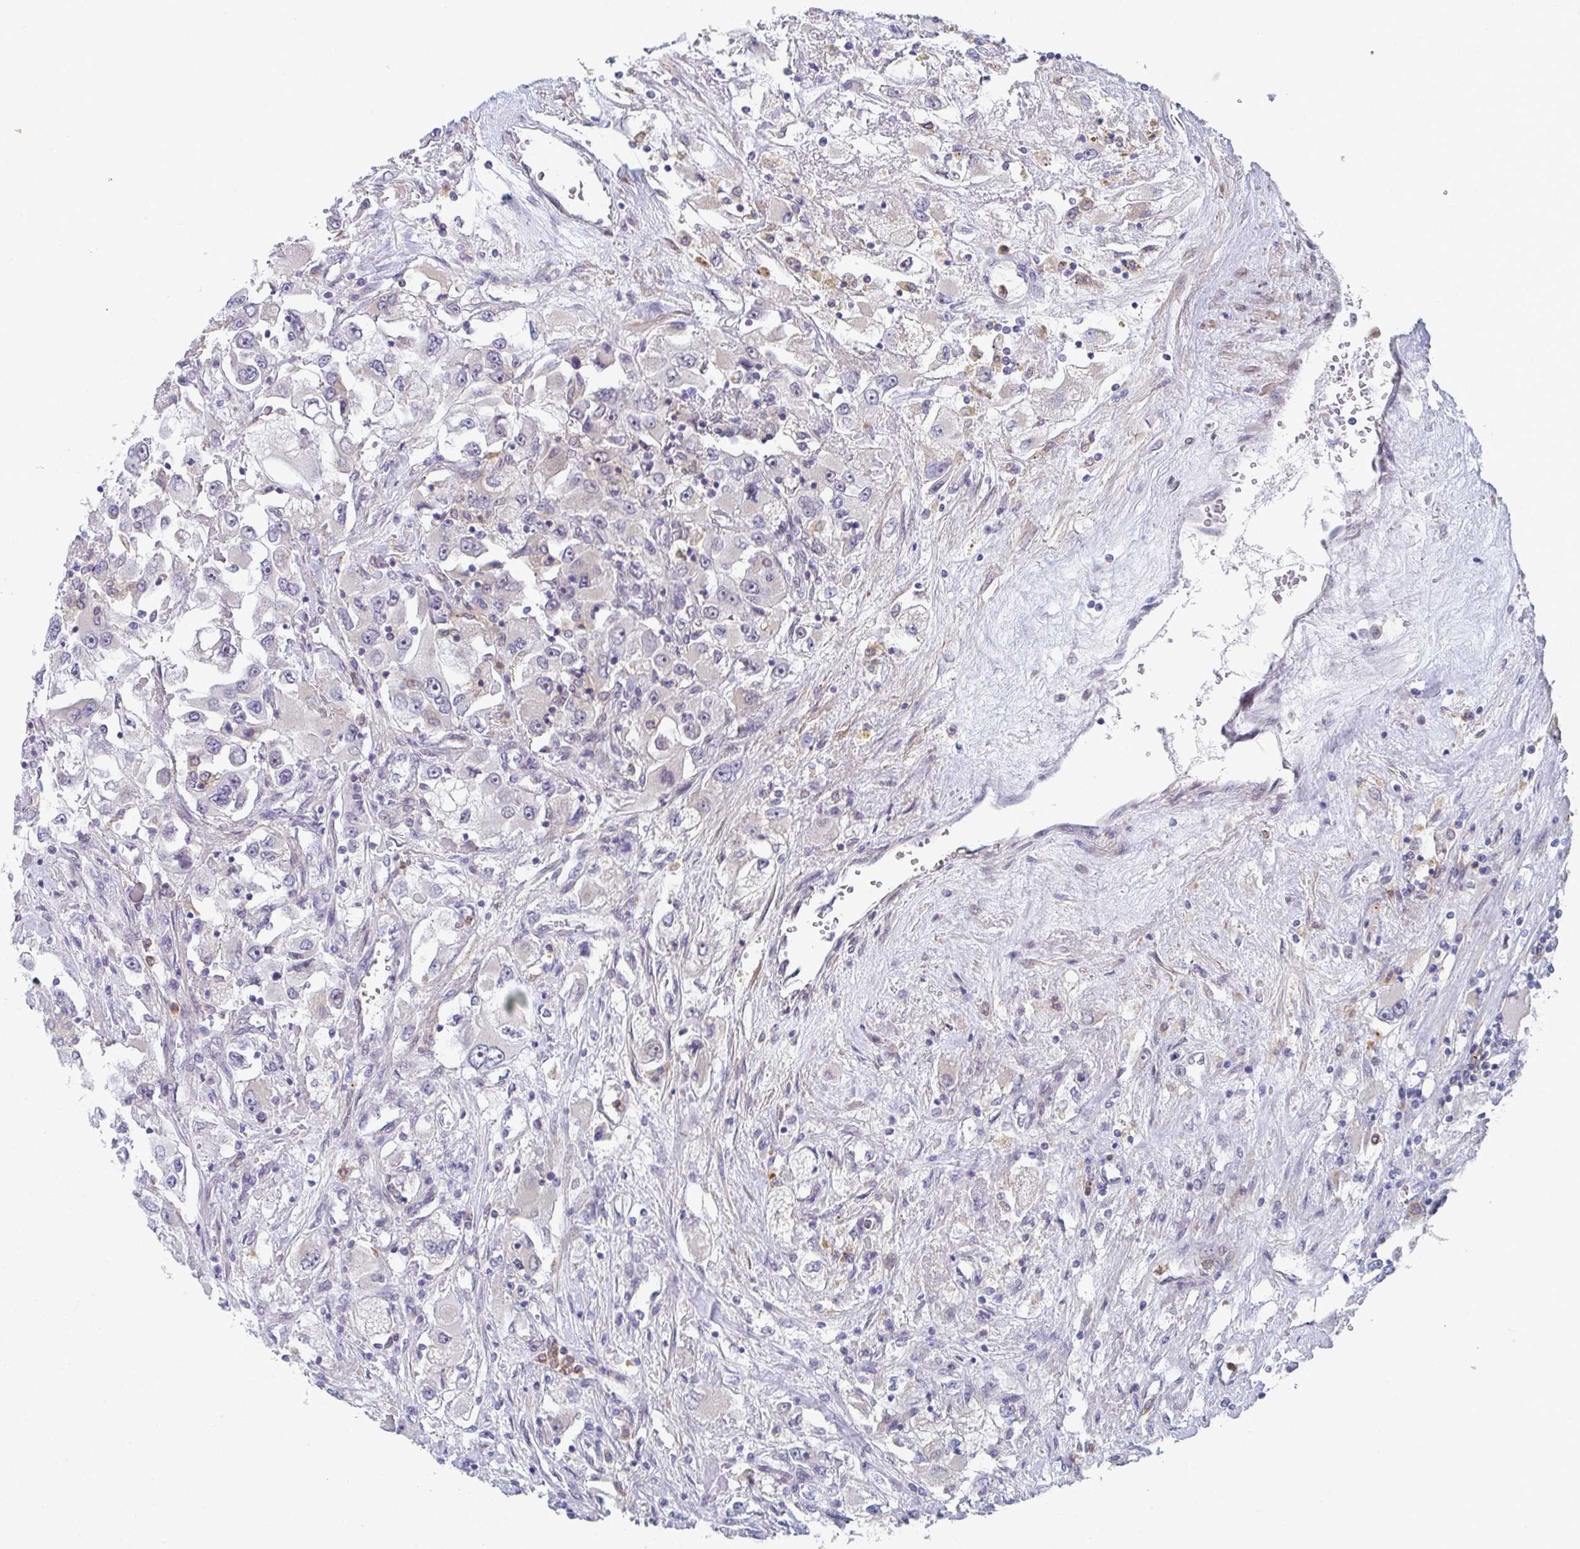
{"staining": {"intensity": "negative", "quantity": "none", "location": "none"}, "tissue": "renal cancer", "cell_type": "Tumor cells", "image_type": "cancer", "snomed": [{"axis": "morphology", "description": "Adenocarcinoma, NOS"}, {"axis": "topography", "description": "Kidney"}], "caption": "High power microscopy photomicrograph of an IHC photomicrograph of renal cancer, revealing no significant positivity in tumor cells.", "gene": "KLHL33", "patient": {"sex": "female", "age": 52}}